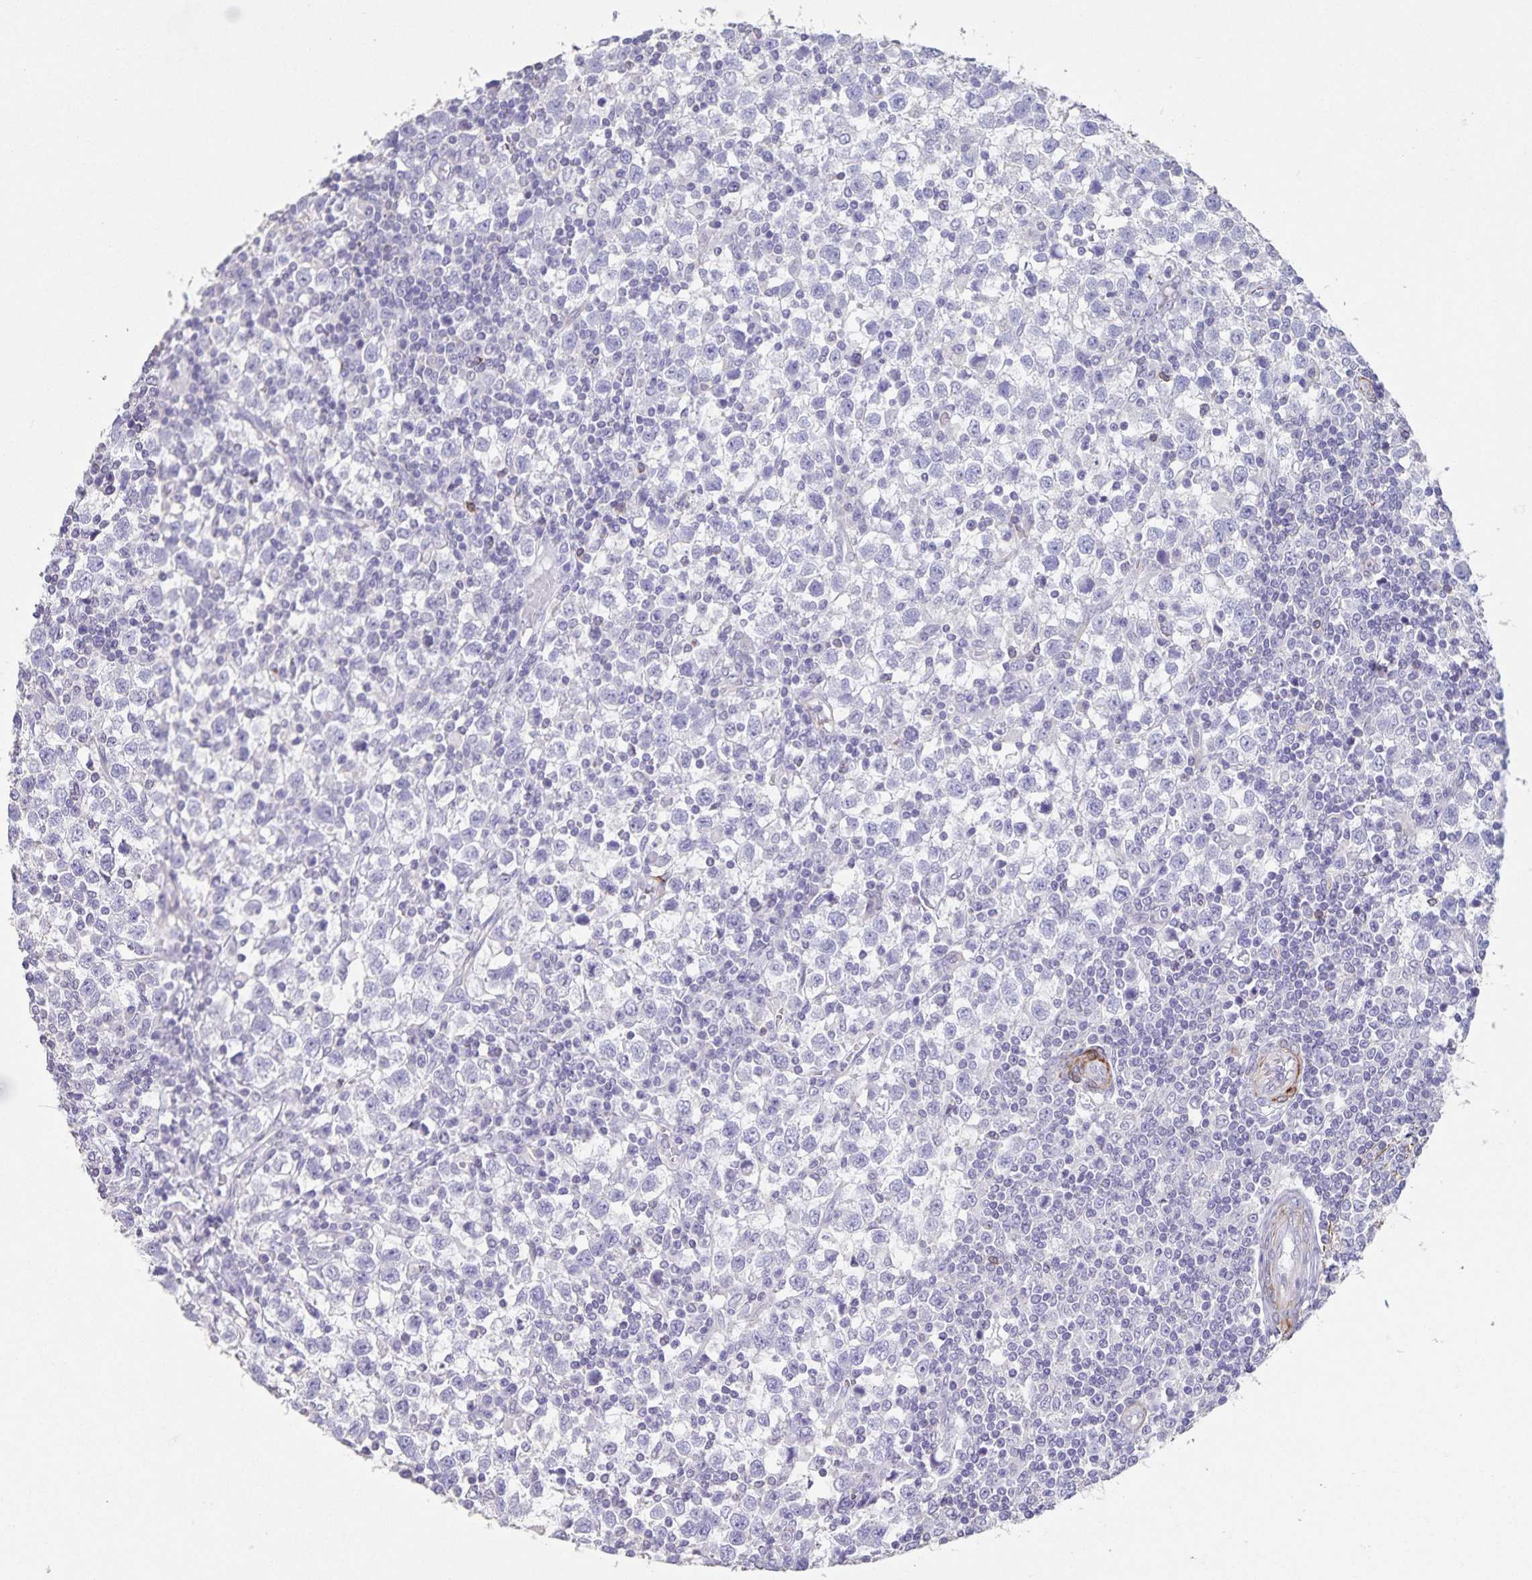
{"staining": {"intensity": "negative", "quantity": "none", "location": "none"}, "tissue": "testis cancer", "cell_type": "Tumor cells", "image_type": "cancer", "snomed": [{"axis": "morphology", "description": "Seminoma, NOS"}, {"axis": "topography", "description": "Testis"}], "caption": "This is an immunohistochemistry (IHC) photomicrograph of testis cancer (seminoma). There is no positivity in tumor cells.", "gene": "SYNM", "patient": {"sex": "male", "age": 34}}